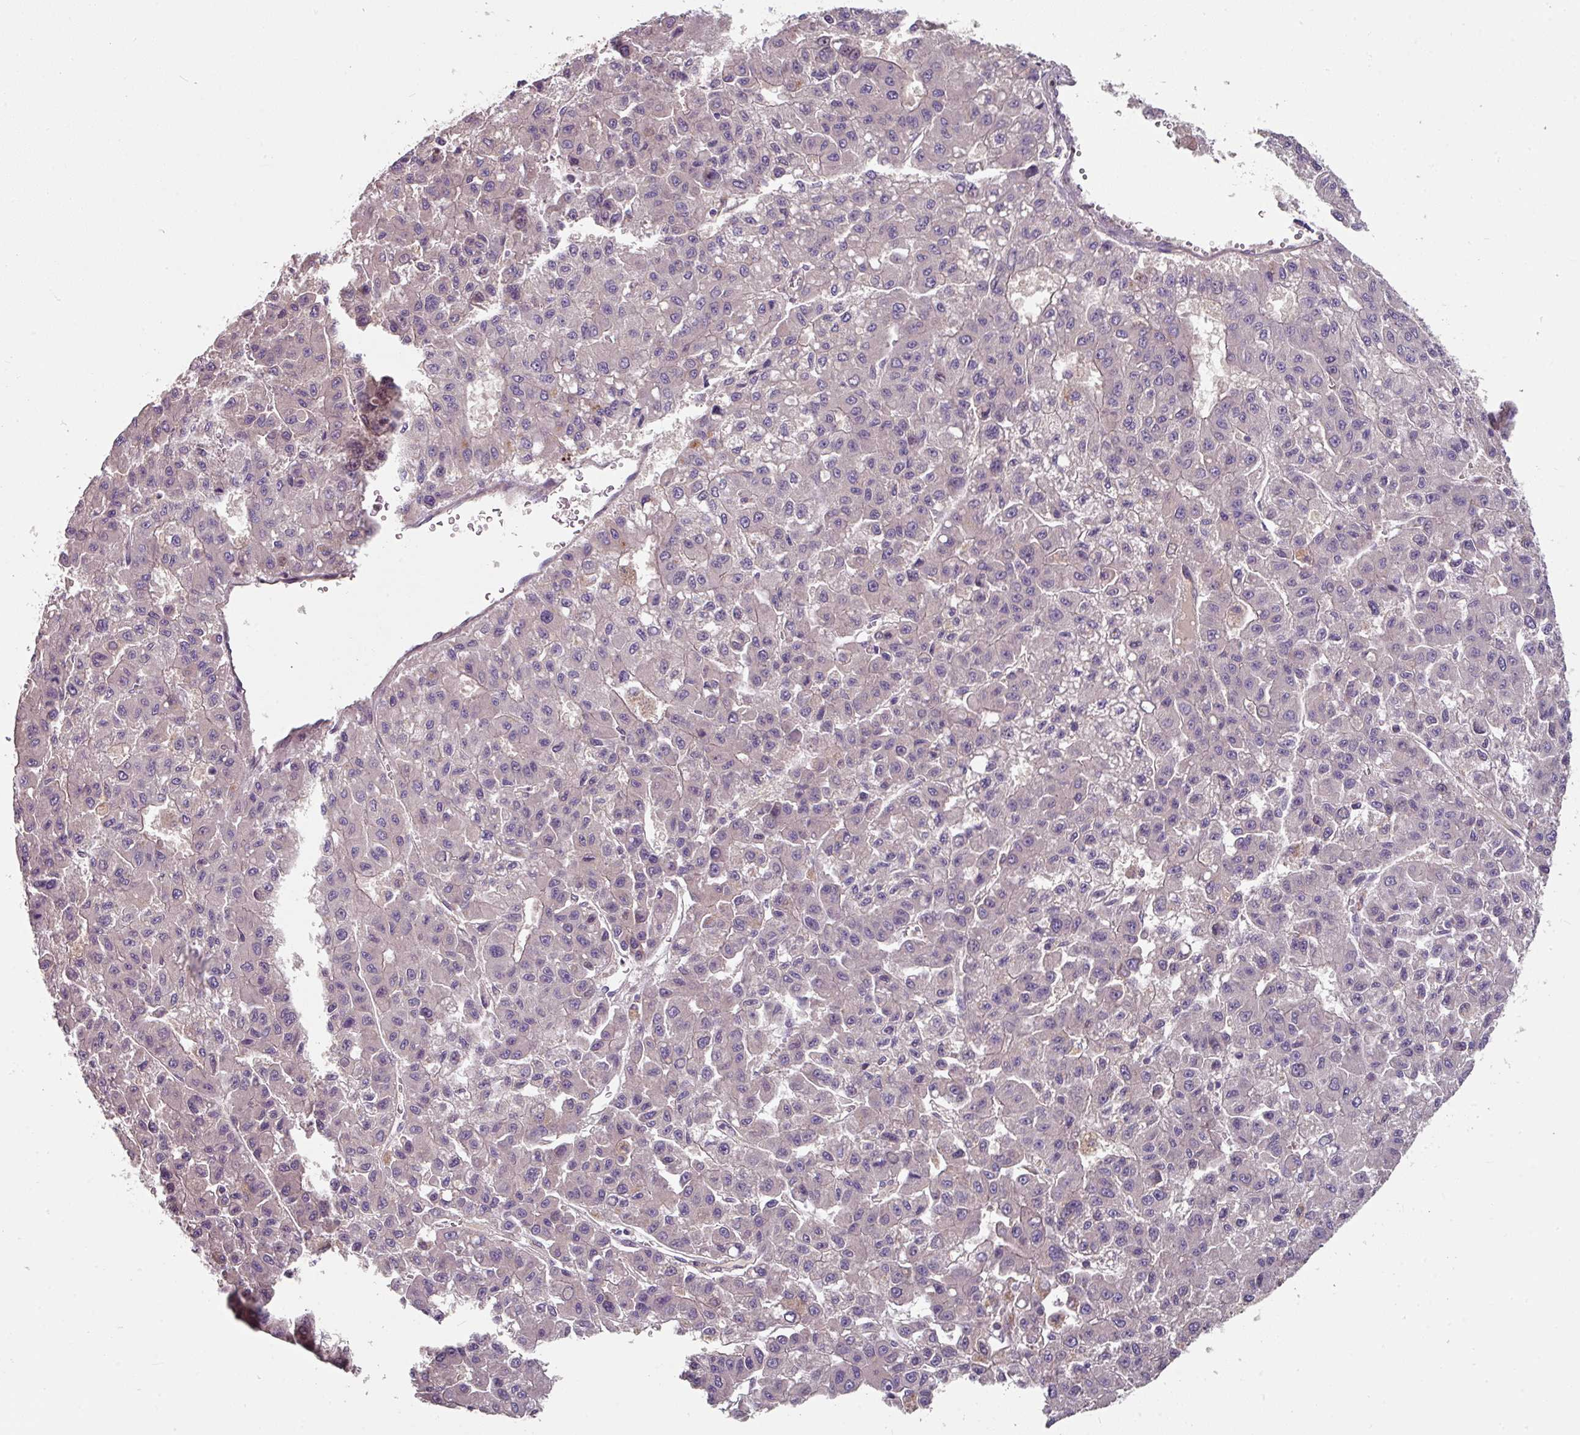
{"staining": {"intensity": "negative", "quantity": "none", "location": "none"}, "tissue": "liver cancer", "cell_type": "Tumor cells", "image_type": "cancer", "snomed": [{"axis": "morphology", "description": "Carcinoma, Hepatocellular, NOS"}, {"axis": "topography", "description": "Liver"}], "caption": "Human liver cancer stained for a protein using IHC reveals no positivity in tumor cells.", "gene": "C4orf48", "patient": {"sex": "male", "age": 70}}